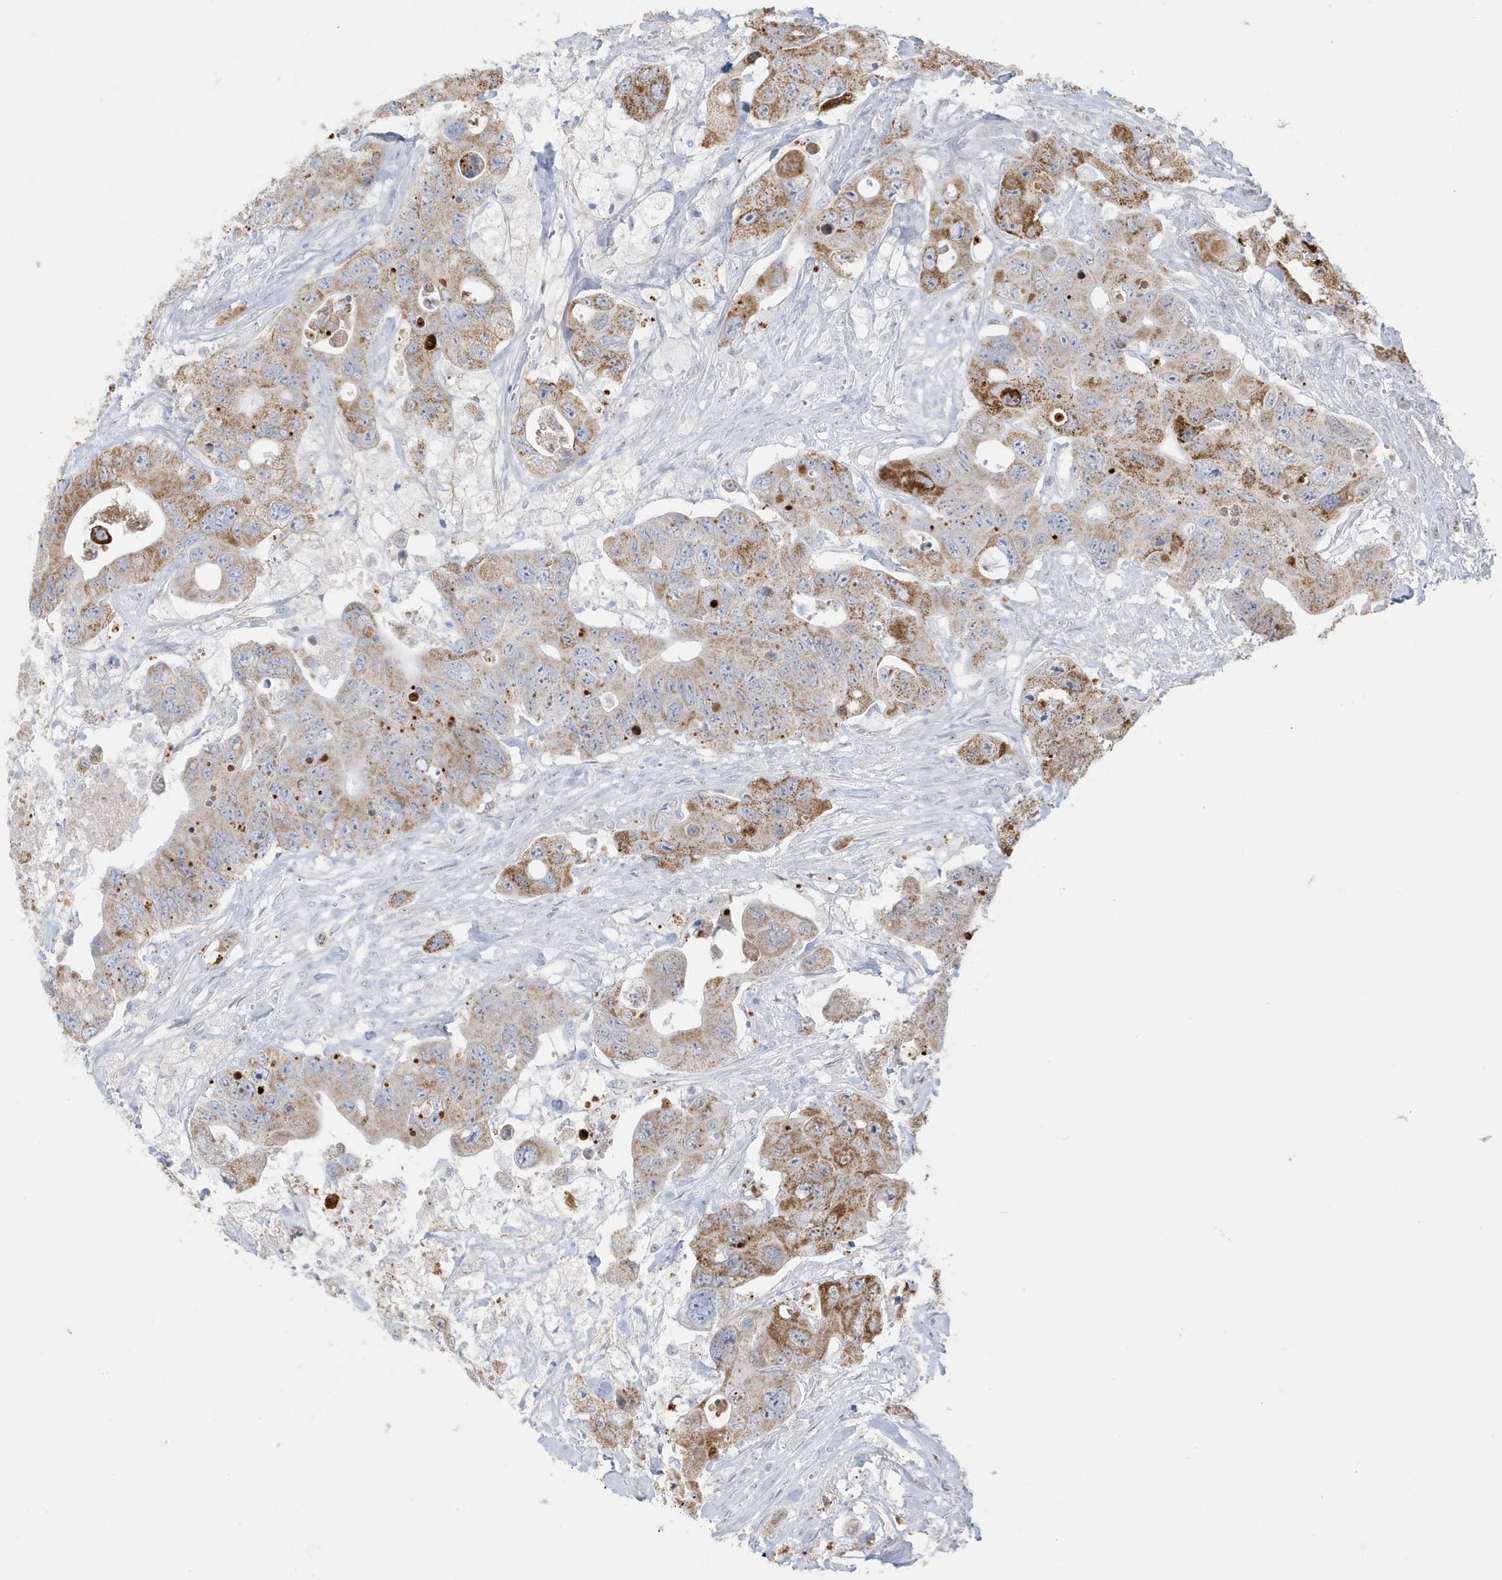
{"staining": {"intensity": "moderate", "quantity": ">75%", "location": "cytoplasmic/membranous"}, "tissue": "colorectal cancer", "cell_type": "Tumor cells", "image_type": "cancer", "snomed": [{"axis": "morphology", "description": "Adenocarcinoma, NOS"}, {"axis": "topography", "description": "Colon"}], "caption": "Immunohistochemical staining of human adenocarcinoma (colorectal) shows medium levels of moderate cytoplasmic/membranous expression in approximately >75% of tumor cells.", "gene": "FNDC1", "patient": {"sex": "female", "age": 46}}